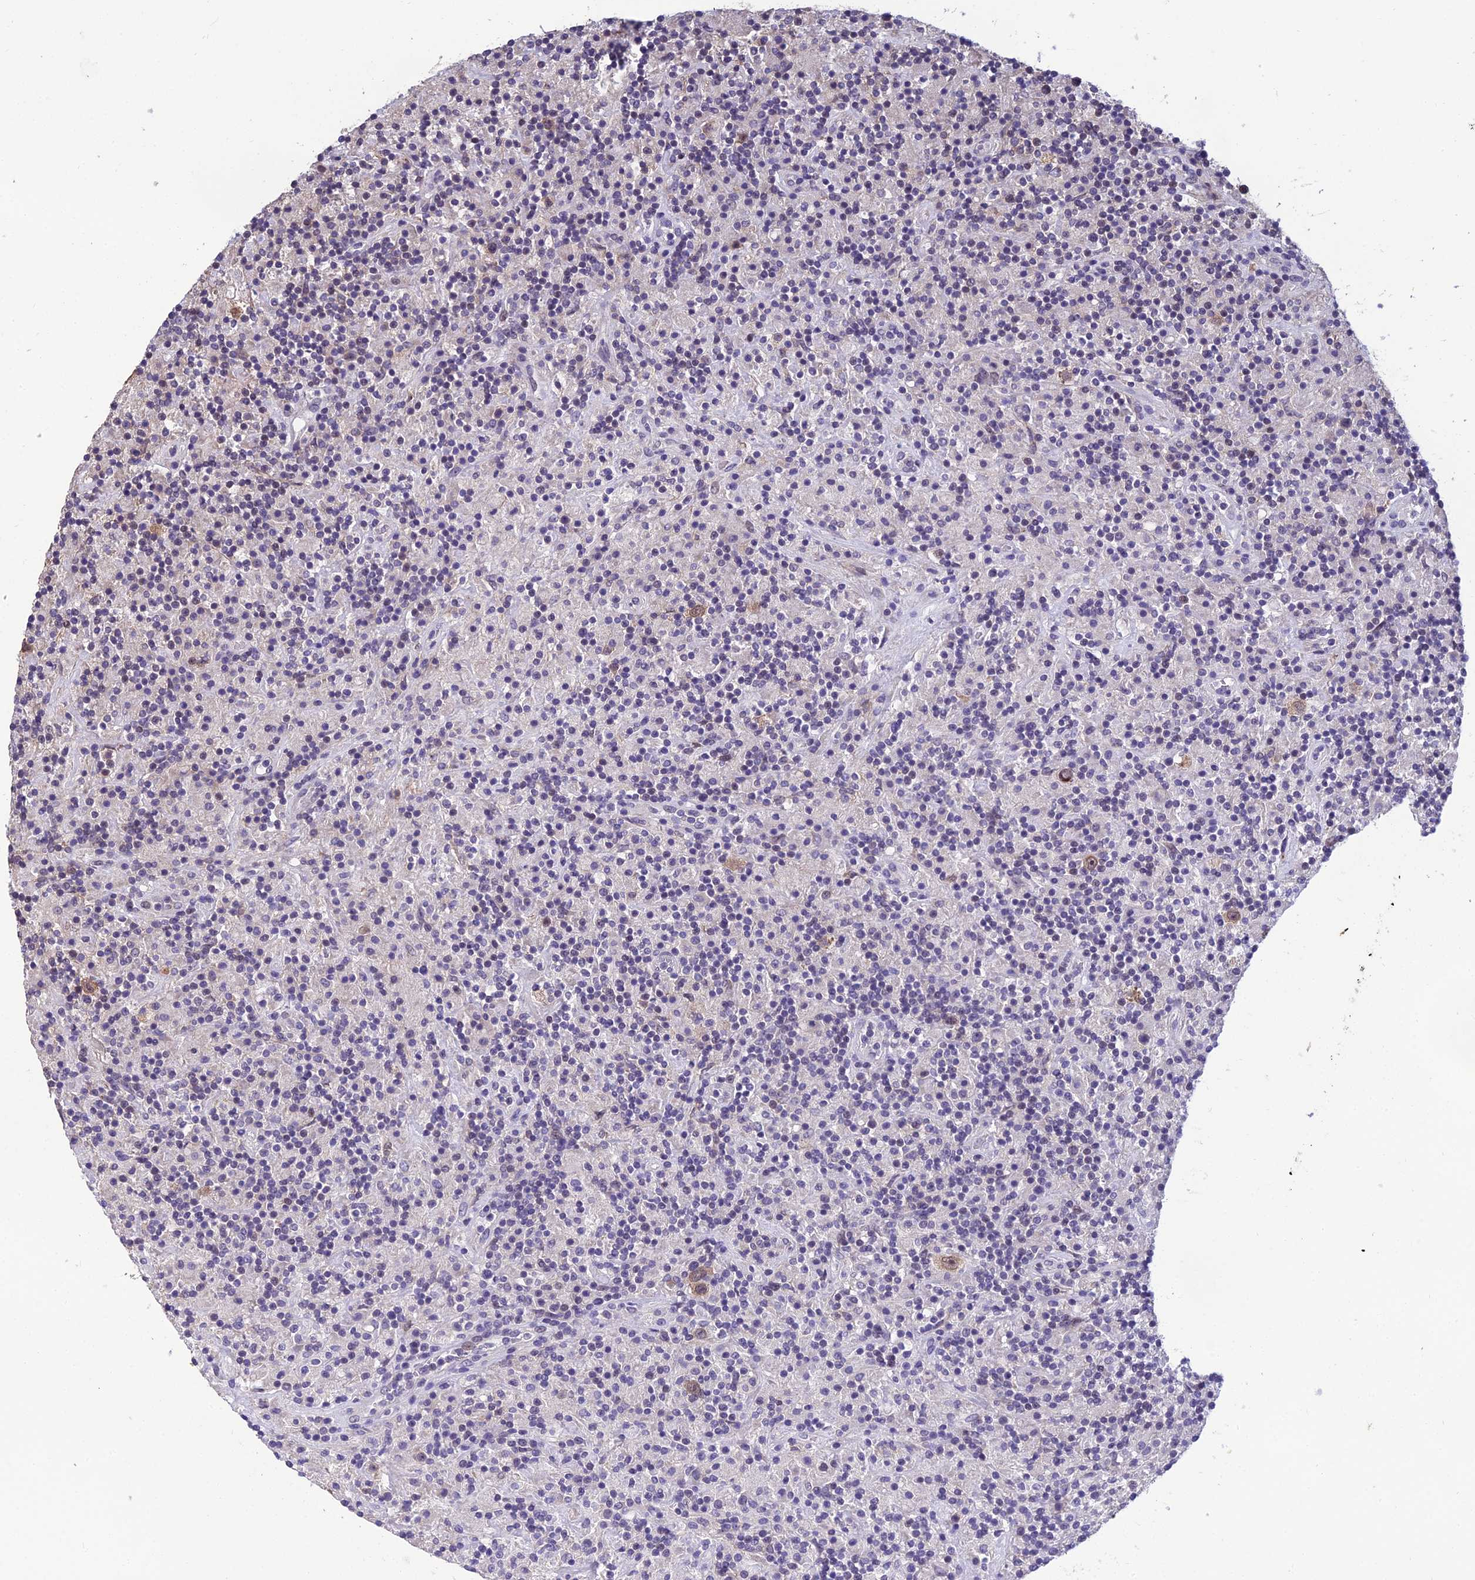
{"staining": {"intensity": "weak", "quantity": ">75%", "location": "cytoplasmic/membranous,nuclear"}, "tissue": "lymphoma", "cell_type": "Tumor cells", "image_type": "cancer", "snomed": [{"axis": "morphology", "description": "Hodgkin's disease, NOS"}, {"axis": "topography", "description": "Lymph node"}], "caption": "The micrograph displays immunohistochemical staining of Hodgkin's disease. There is weak cytoplasmic/membranous and nuclear staining is seen in approximately >75% of tumor cells.", "gene": "GRWD1", "patient": {"sex": "male", "age": 70}}